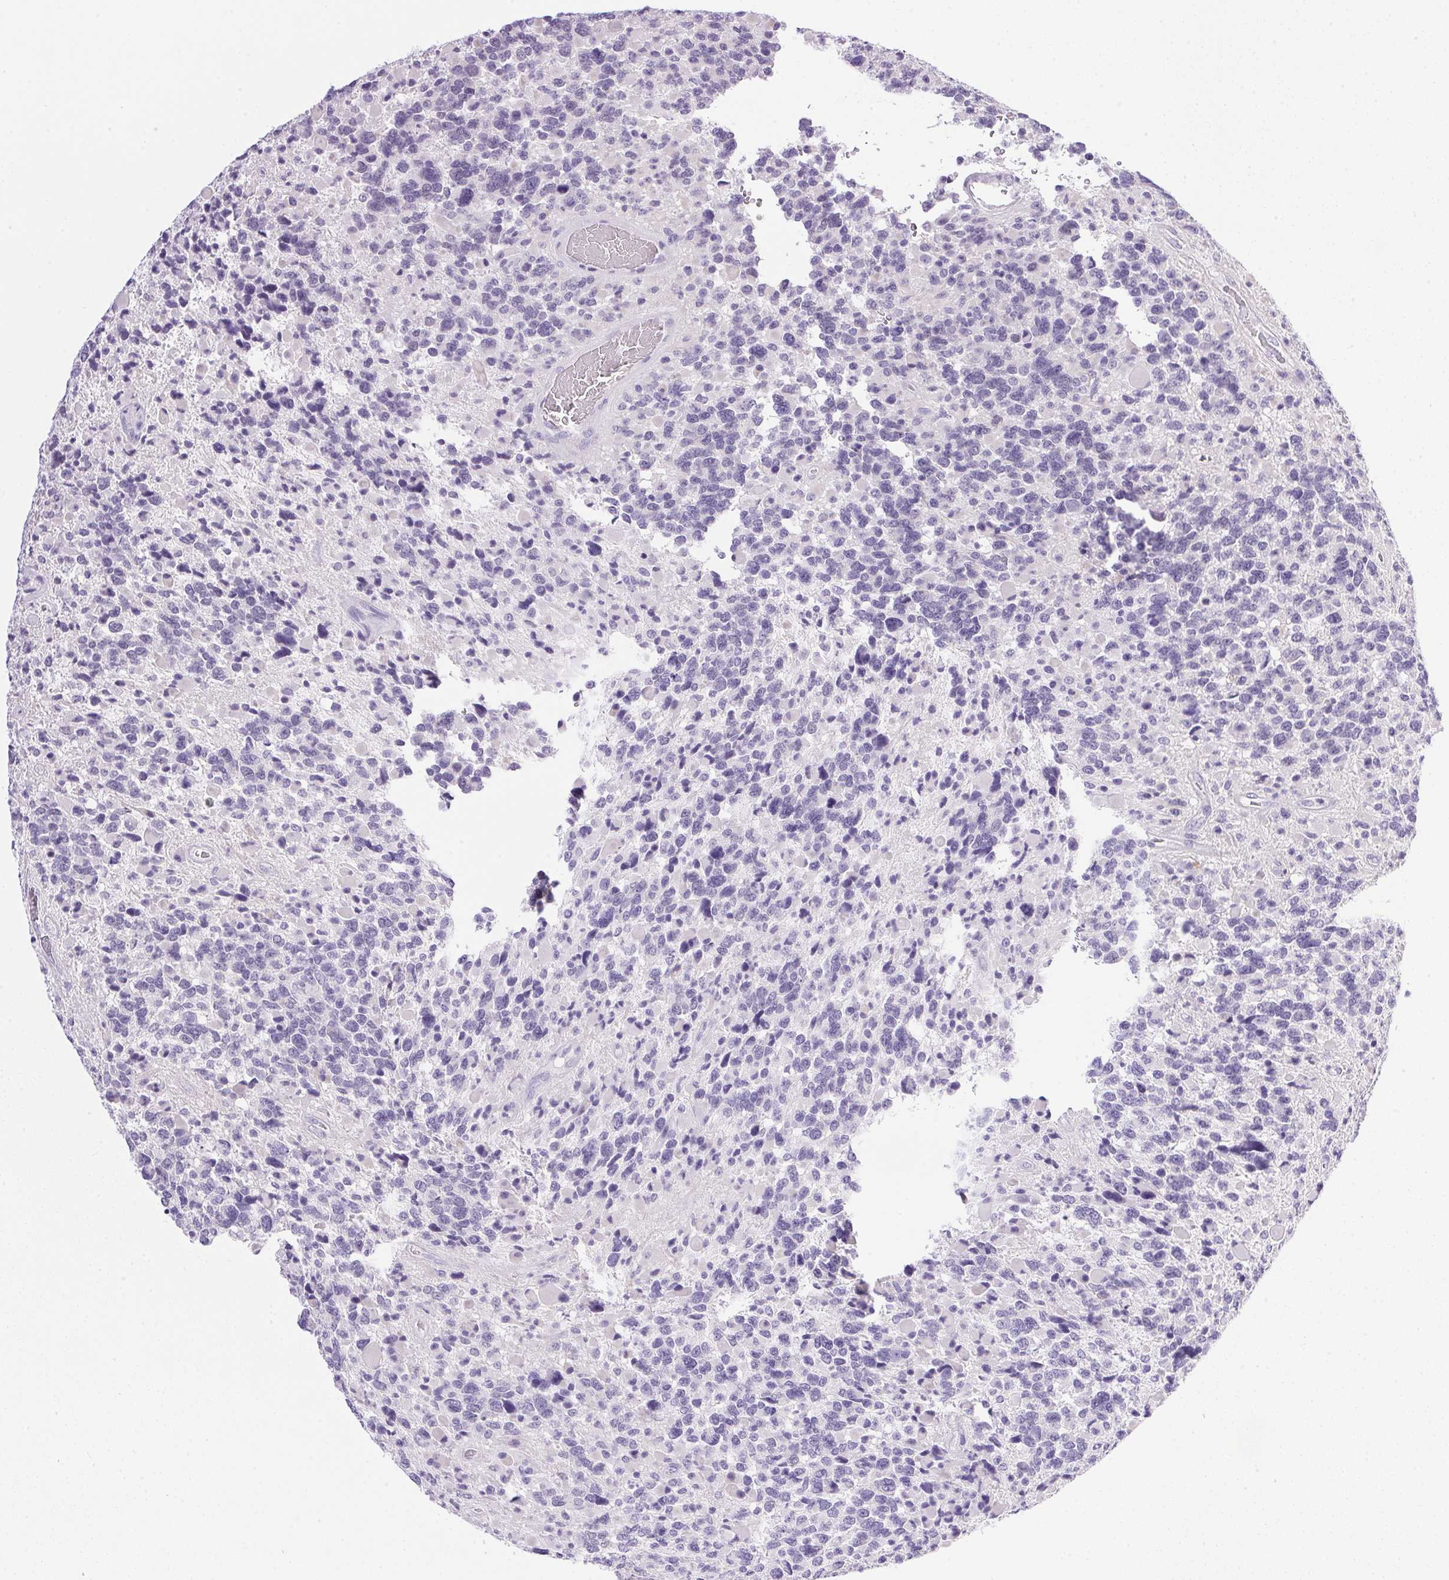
{"staining": {"intensity": "negative", "quantity": "none", "location": "none"}, "tissue": "glioma", "cell_type": "Tumor cells", "image_type": "cancer", "snomed": [{"axis": "morphology", "description": "Glioma, malignant, High grade"}, {"axis": "topography", "description": "Brain"}], "caption": "A high-resolution histopathology image shows immunohistochemistry staining of glioma, which shows no significant positivity in tumor cells.", "gene": "ATP6V0A4", "patient": {"sex": "female", "age": 40}}